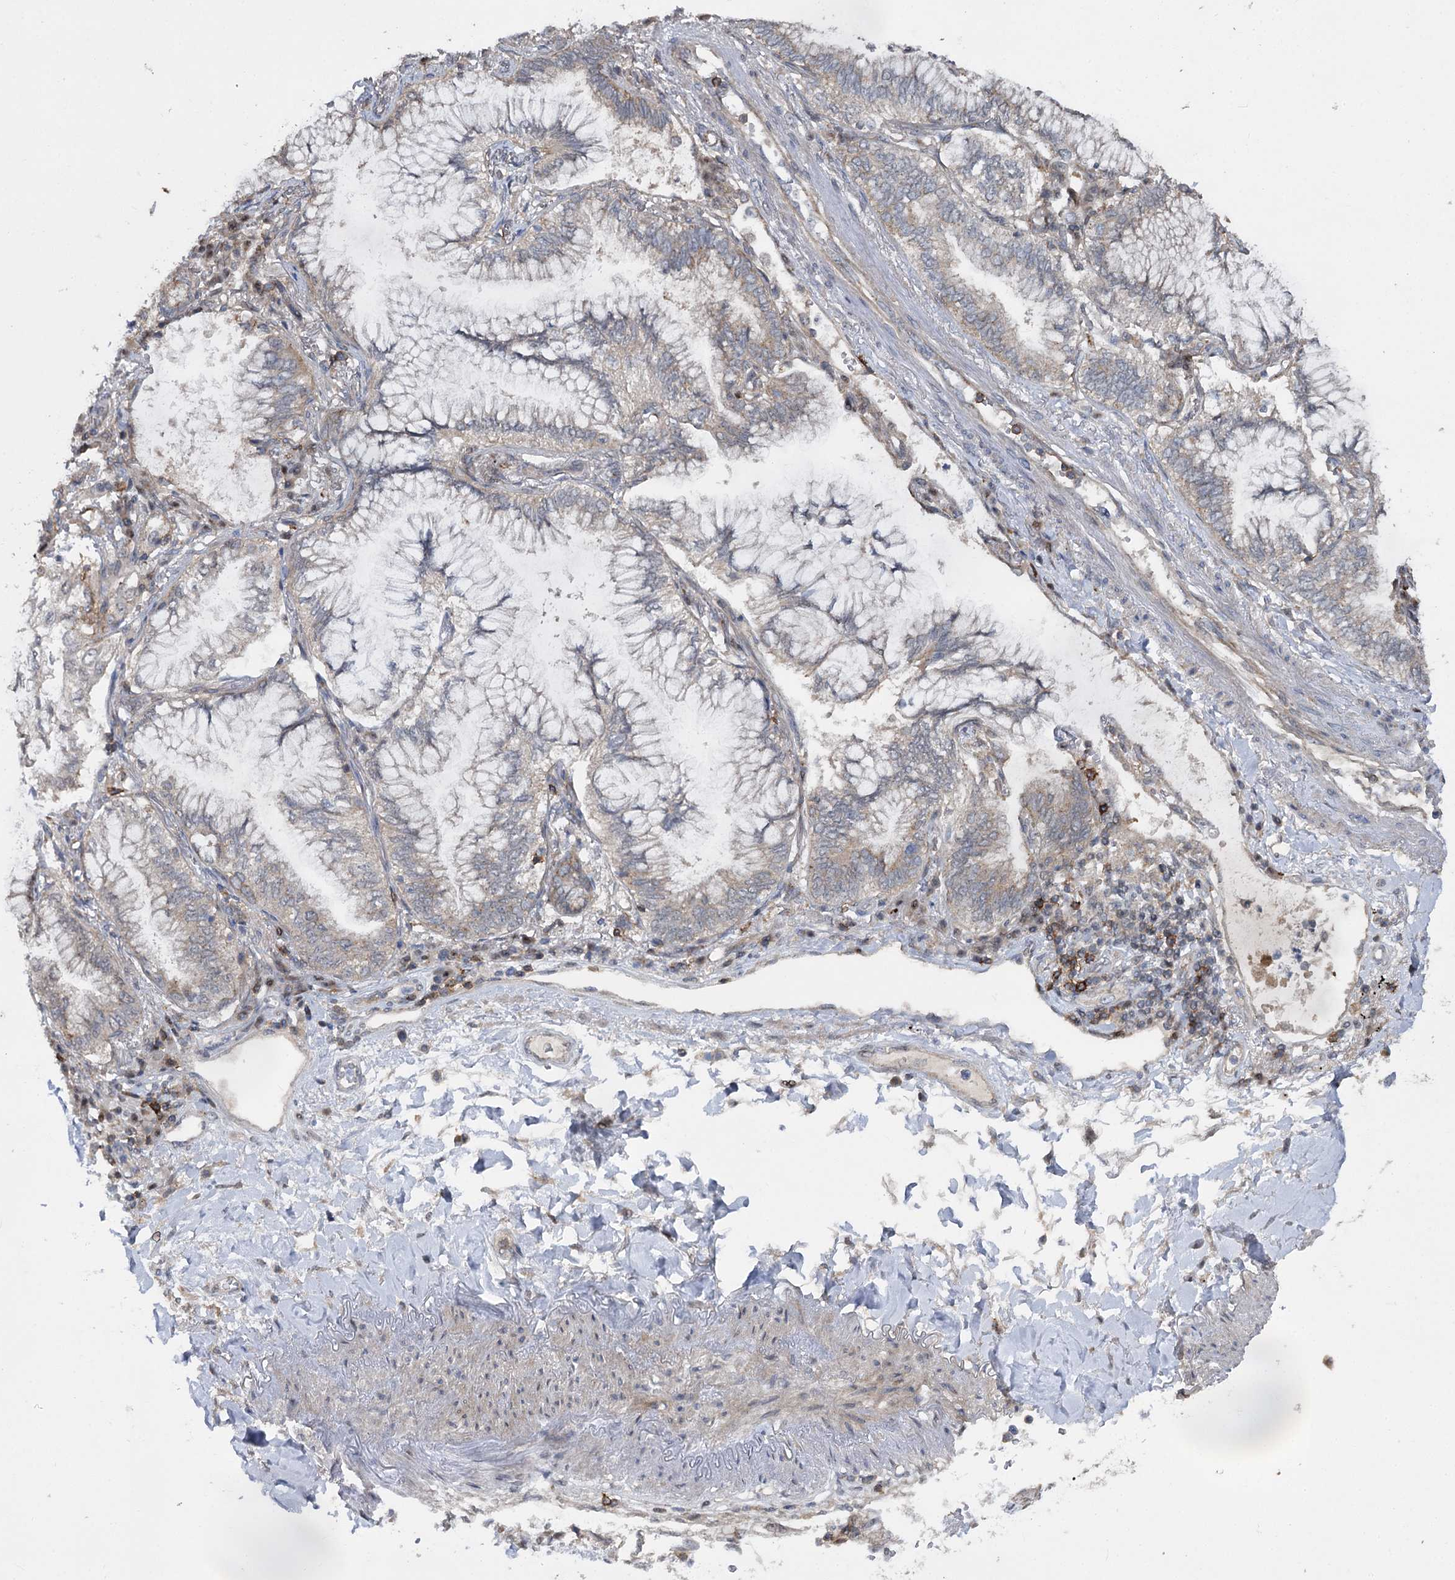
{"staining": {"intensity": "weak", "quantity": "<25%", "location": "cytoplasmic/membranous"}, "tissue": "lung cancer", "cell_type": "Tumor cells", "image_type": "cancer", "snomed": [{"axis": "morphology", "description": "Adenocarcinoma, NOS"}, {"axis": "topography", "description": "Lung"}], "caption": "This is an IHC photomicrograph of lung adenocarcinoma. There is no expression in tumor cells.", "gene": "STX6", "patient": {"sex": "female", "age": 70}}